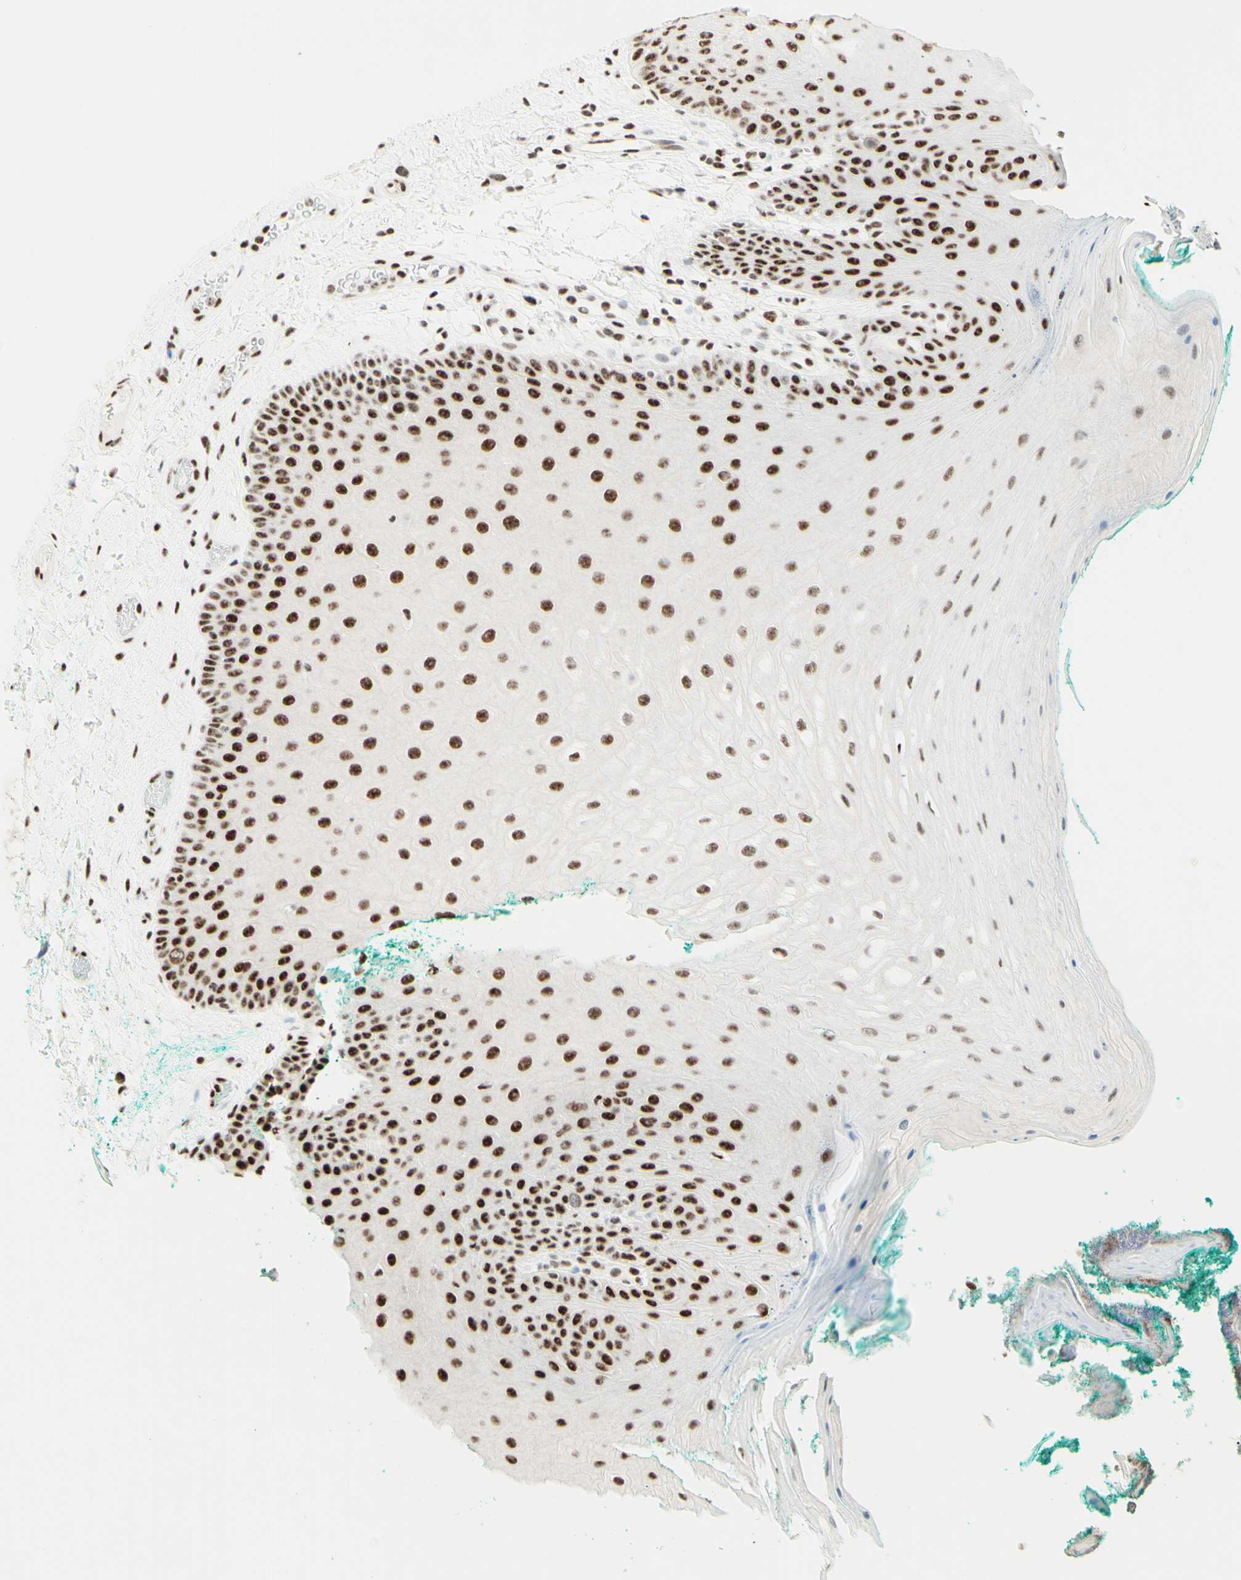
{"staining": {"intensity": "strong", "quantity": ">75%", "location": "nuclear"}, "tissue": "oral mucosa", "cell_type": "Squamous epithelial cells", "image_type": "normal", "snomed": [{"axis": "morphology", "description": "Normal tissue, NOS"}, {"axis": "topography", "description": "Skeletal muscle"}, {"axis": "topography", "description": "Oral tissue"}], "caption": "Protein expression analysis of benign human oral mucosa reveals strong nuclear positivity in about >75% of squamous epithelial cells. (Brightfield microscopy of DAB IHC at high magnification).", "gene": "WTAP", "patient": {"sex": "male", "age": 58}}